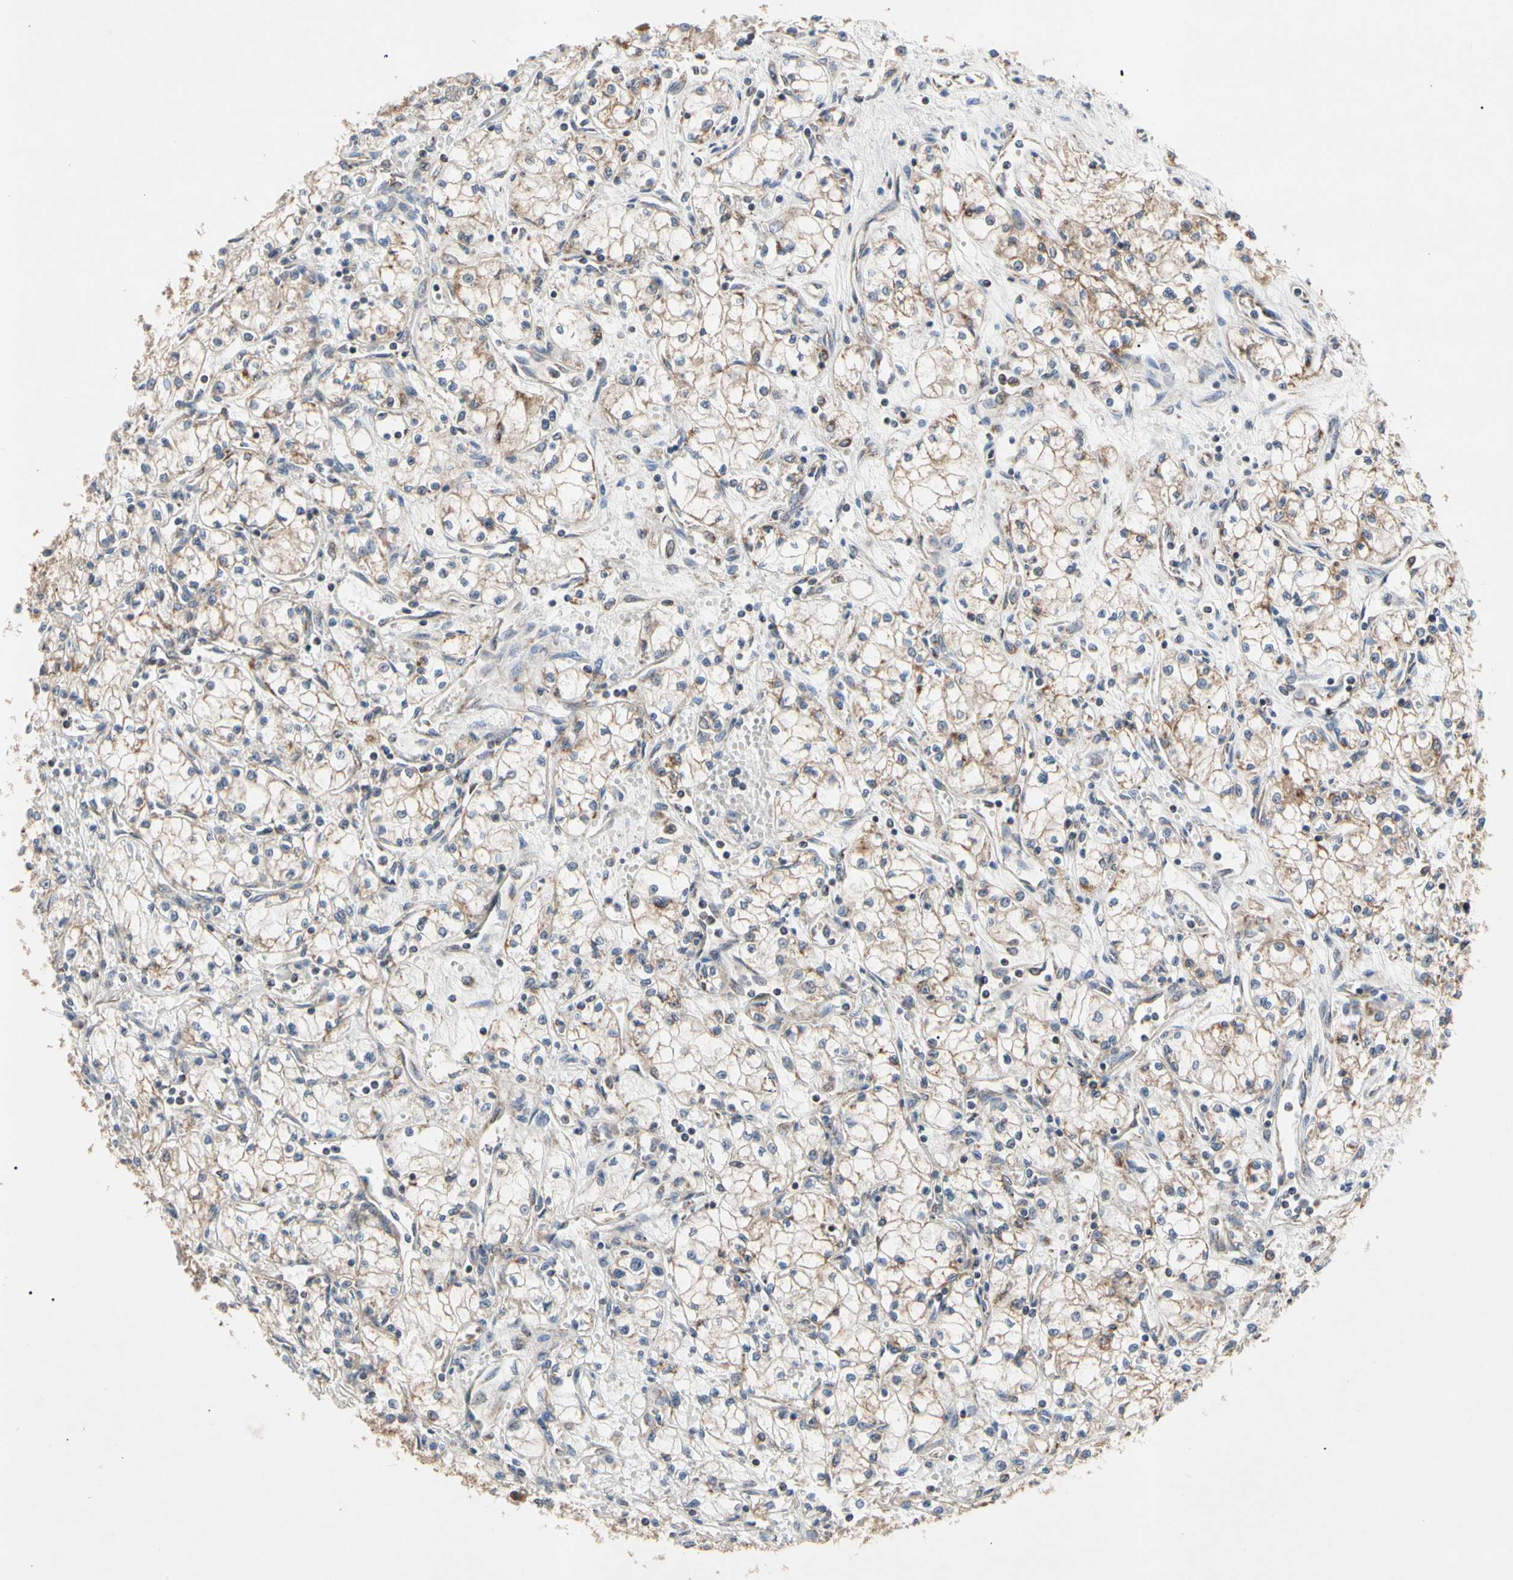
{"staining": {"intensity": "weak", "quantity": ">75%", "location": "cytoplasmic/membranous"}, "tissue": "renal cancer", "cell_type": "Tumor cells", "image_type": "cancer", "snomed": [{"axis": "morphology", "description": "Normal tissue, NOS"}, {"axis": "morphology", "description": "Adenocarcinoma, NOS"}, {"axis": "topography", "description": "Kidney"}], "caption": "IHC micrograph of neoplastic tissue: human renal cancer stained using immunohistochemistry shows low levels of weak protein expression localized specifically in the cytoplasmic/membranous of tumor cells, appearing as a cytoplasmic/membranous brown color.", "gene": "GPD2", "patient": {"sex": "male", "age": 59}}